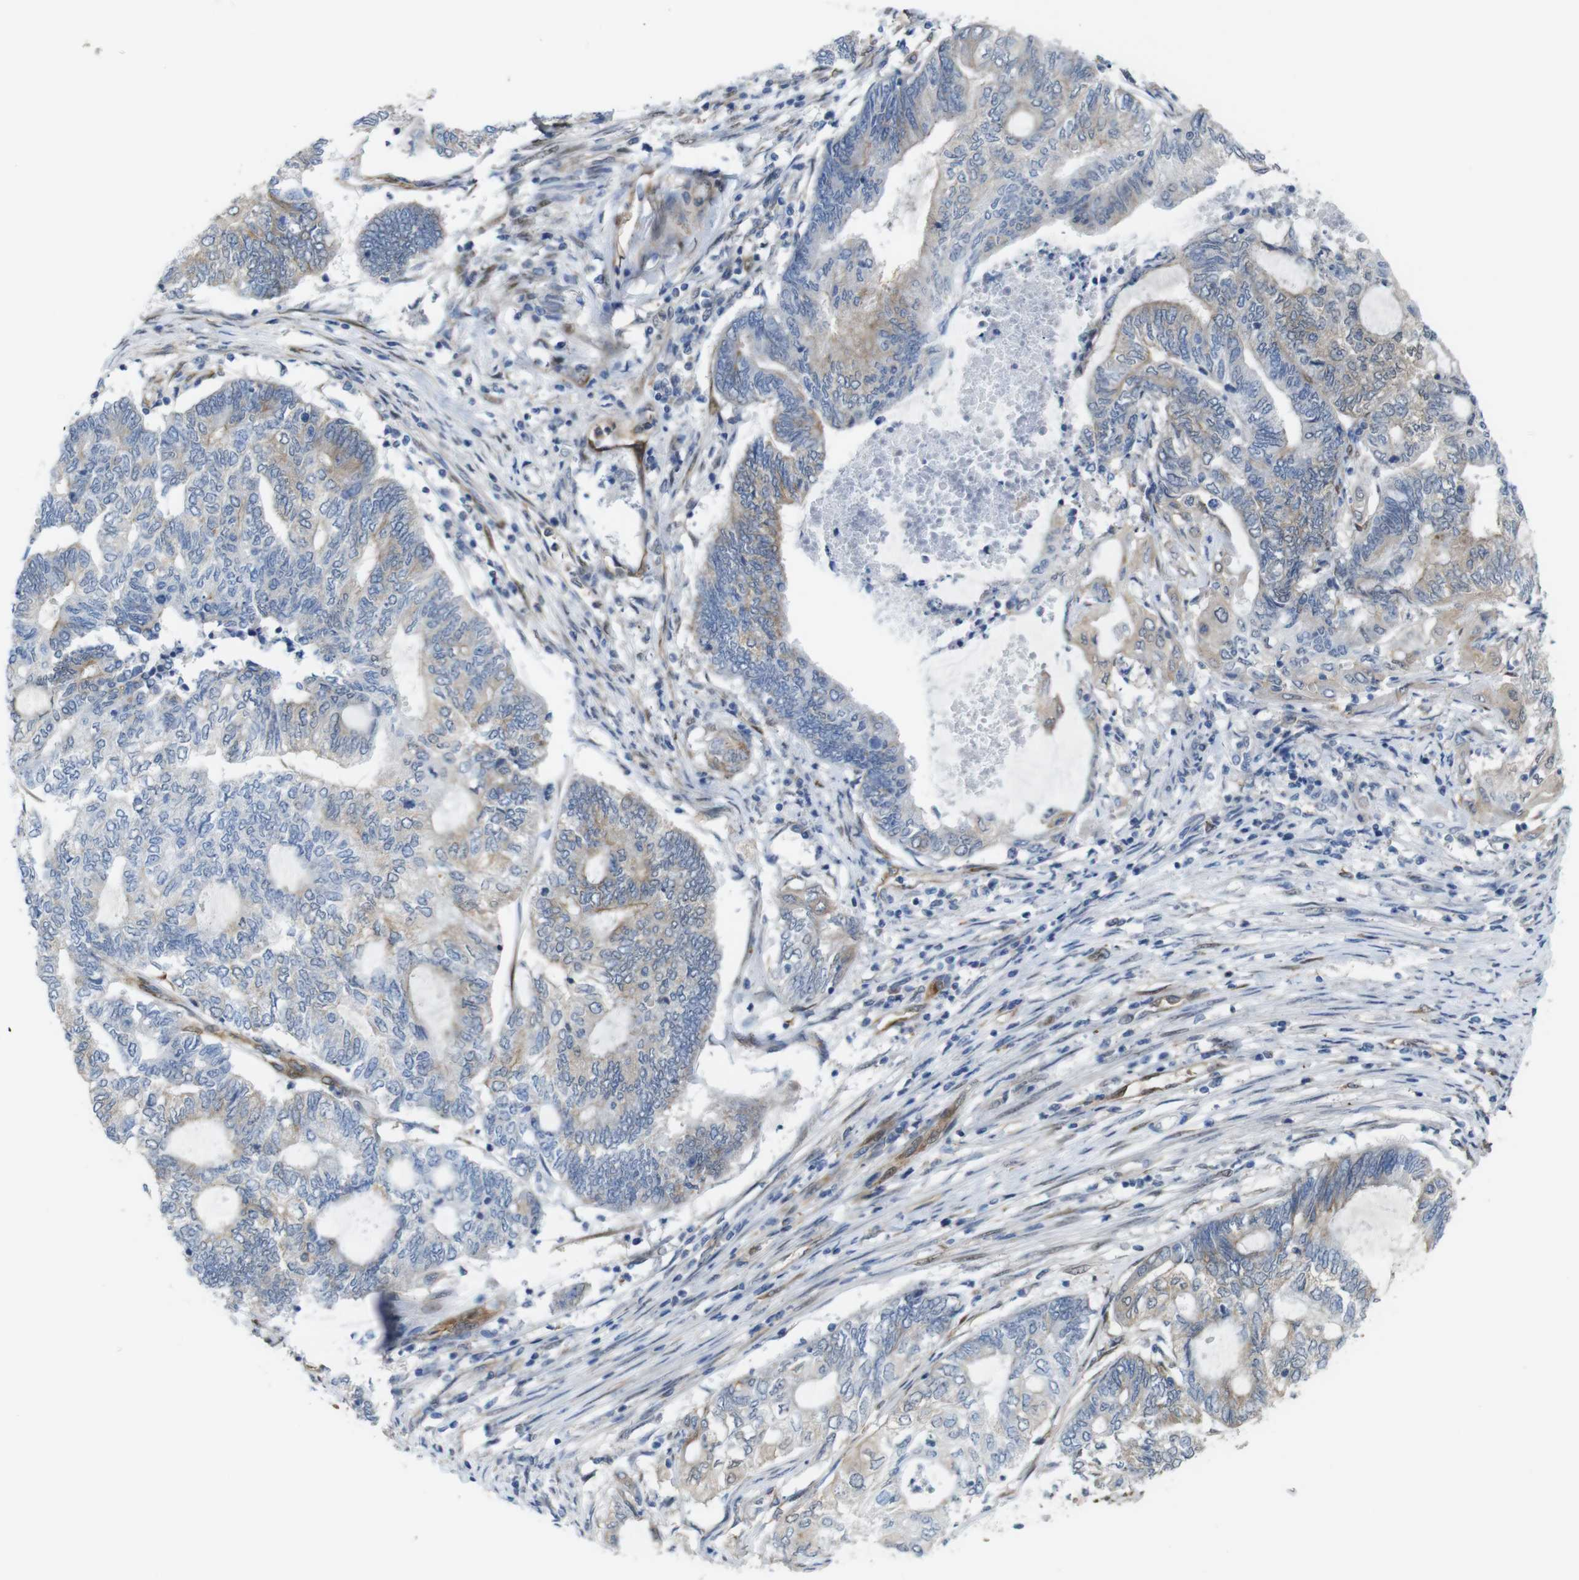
{"staining": {"intensity": "weak", "quantity": "<25%", "location": "cytoplasmic/membranous"}, "tissue": "endometrial cancer", "cell_type": "Tumor cells", "image_type": "cancer", "snomed": [{"axis": "morphology", "description": "Adenocarcinoma, NOS"}, {"axis": "topography", "description": "Uterus"}, {"axis": "topography", "description": "Endometrium"}], "caption": "This is an immunohistochemistry (IHC) photomicrograph of human endometrial adenocarcinoma. There is no positivity in tumor cells.", "gene": "PTGER4", "patient": {"sex": "female", "age": 70}}